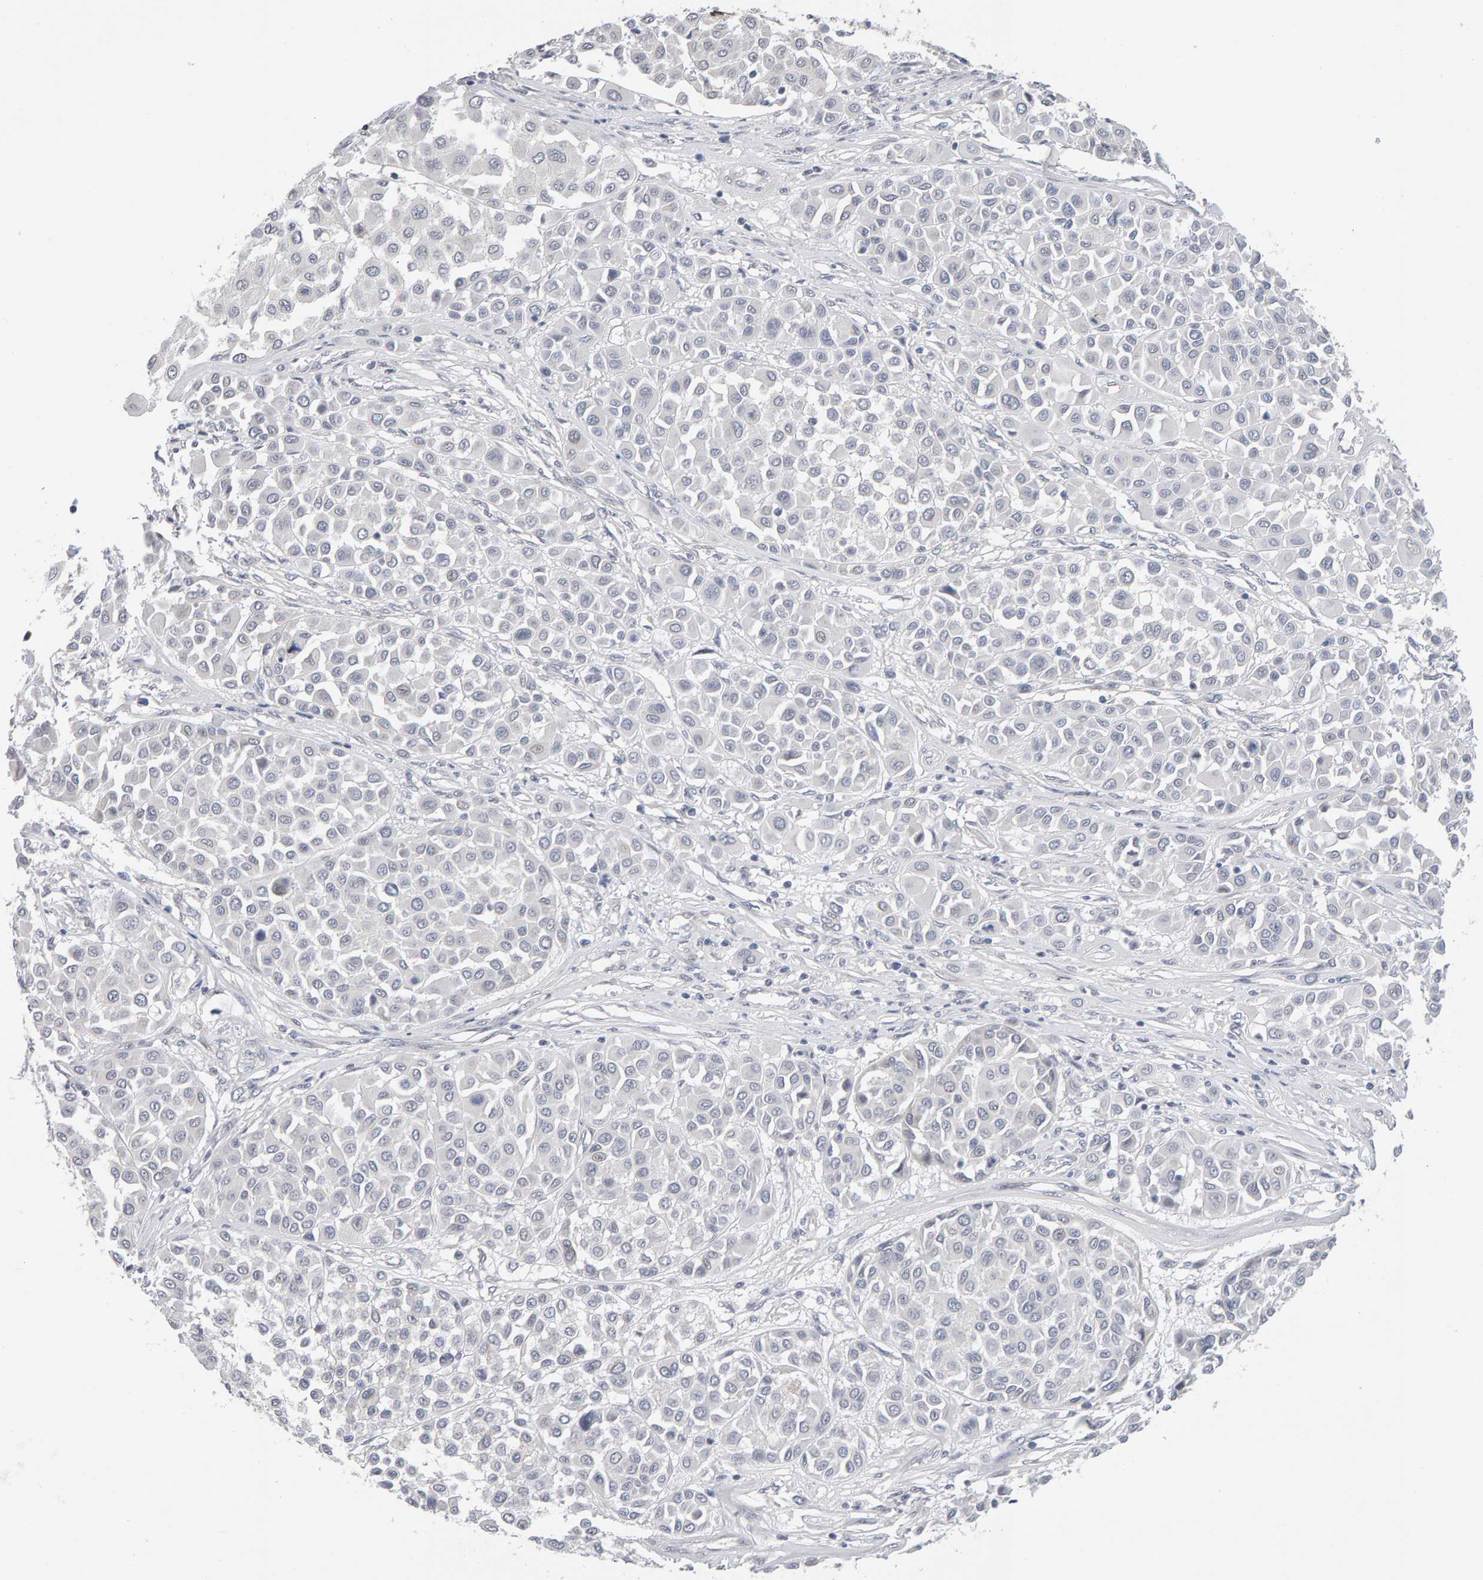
{"staining": {"intensity": "negative", "quantity": "none", "location": "none"}, "tissue": "melanoma", "cell_type": "Tumor cells", "image_type": "cancer", "snomed": [{"axis": "morphology", "description": "Malignant melanoma, Metastatic site"}, {"axis": "topography", "description": "Soft tissue"}], "caption": "Immunohistochemical staining of malignant melanoma (metastatic site) displays no significant staining in tumor cells. (Stains: DAB immunohistochemistry with hematoxylin counter stain, Microscopy: brightfield microscopy at high magnification).", "gene": "HNF4A", "patient": {"sex": "male", "age": 41}}